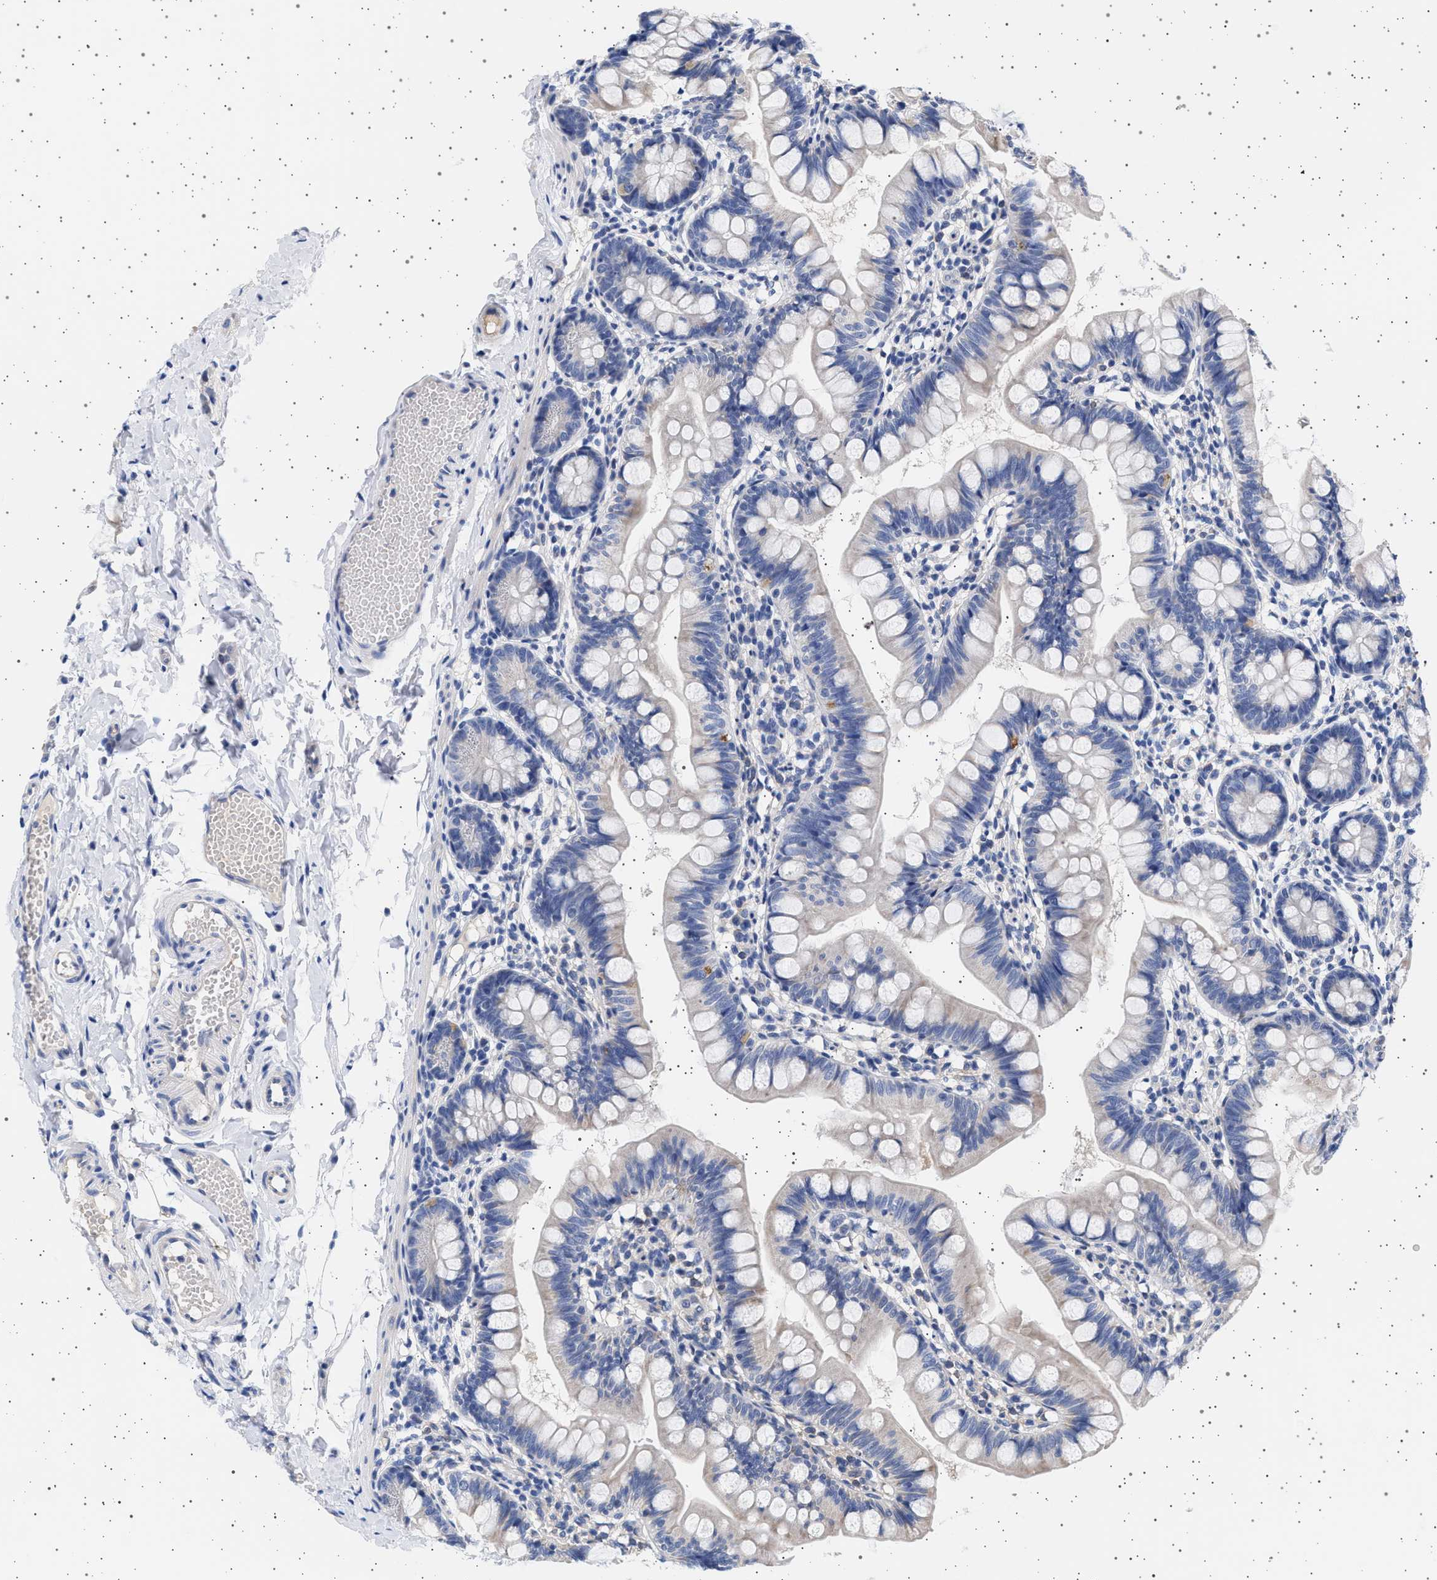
{"staining": {"intensity": "negative", "quantity": "none", "location": "none"}, "tissue": "small intestine", "cell_type": "Glandular cells", "image_type": "normal", "snomed": [{"axis": "morphology", "description": "Normal tissue, NOS"}, {"axis": "topography", "description": "Small intestine"}], "caption": "Immunohistochemistry (IHC) micrograph of benign human small intestine stained for a protein (brown), which demonstrates no expression in glandular cells.", "gene": "TRMT10B", "patient": {"sex": "male", "age": 7}}